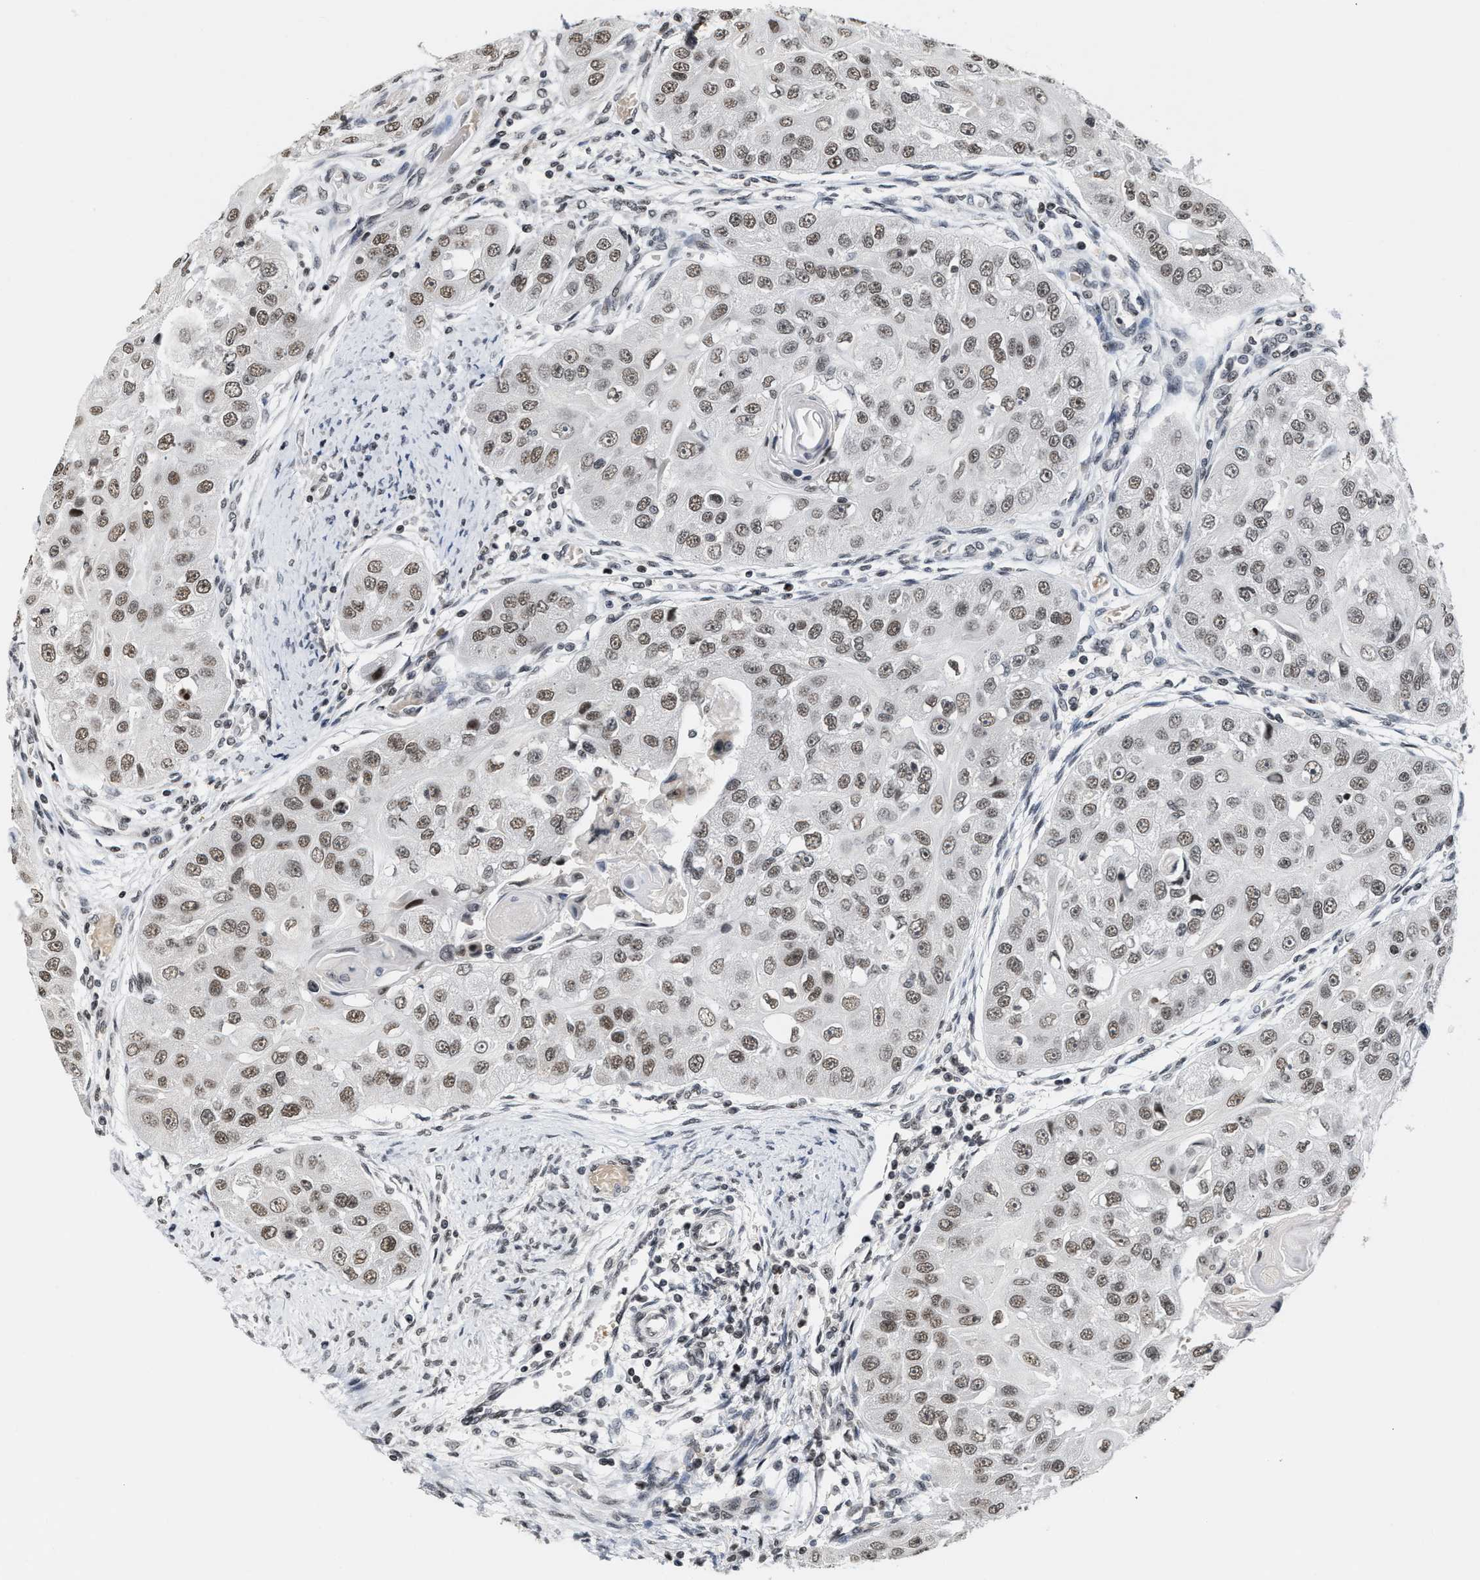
{"staining": {"intensity": "weak", "quantity": ">75%", "location": "nuclear"}, "tissue": "head and neck cancer", "cell_type": "Tumor cells", "image_type": "cancer", "snomed": [{"axis": "morphology", "description": "Normal tissue, NOS"}, {"axis": "morphology", "description": "Squamous cell carcinoma, NOS"}, {"axis": "topography", "description": "Skeletal muscle"}, {"axis": "topography", "description": "Head-Neck"}], "caption": "Head and neck cancer was stained to show a protein in brown. There is low levels of weak nuclear expression in approximately >75% of tumor cells.", "gene": "ANKRD6", "patient": {"sex": "male", "age": 51}}